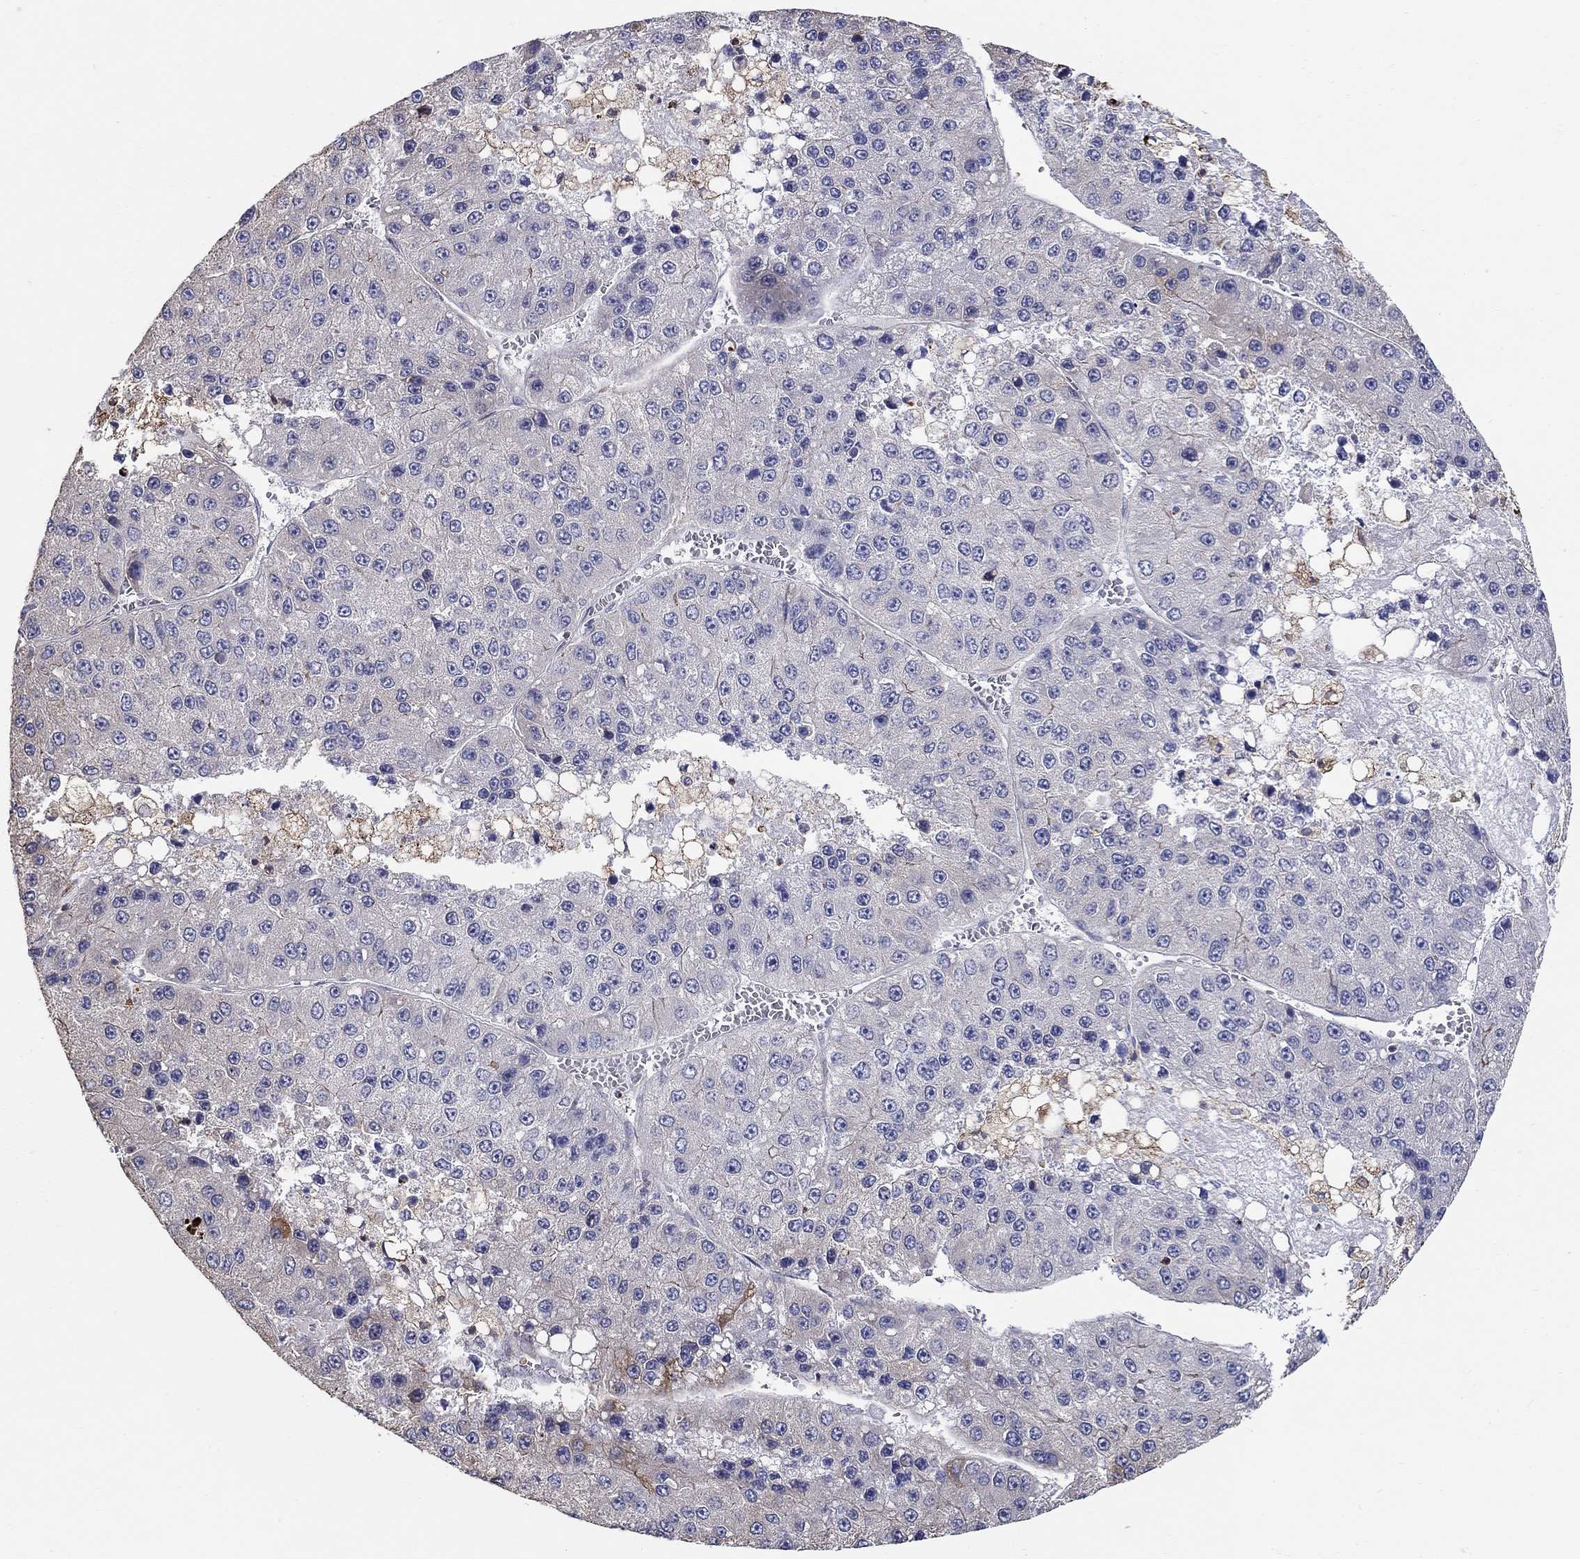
{"staining": {"intensity": "moderate", "quantity": "<25%", "location": "cytoplasmic/membranous"}, "tissue": "liver cancer", "cell_type": "Tumor cells", "image_type": "cancer", "snomed": [{"axis": "morphology", "description": "Carcinoma, Hepatocellular, NOS"}, {"axis": "topography", "description": "Liver"}], "caption": "An image showing moderate cytoplasmic/membranous staining in about <25% of tumor cells in hepatocellular carcinoma (liver), as visualized by brown immunohistochemical staining.", "gene": "NPHP1", "patient": {"sex": "female", "age": 73}}